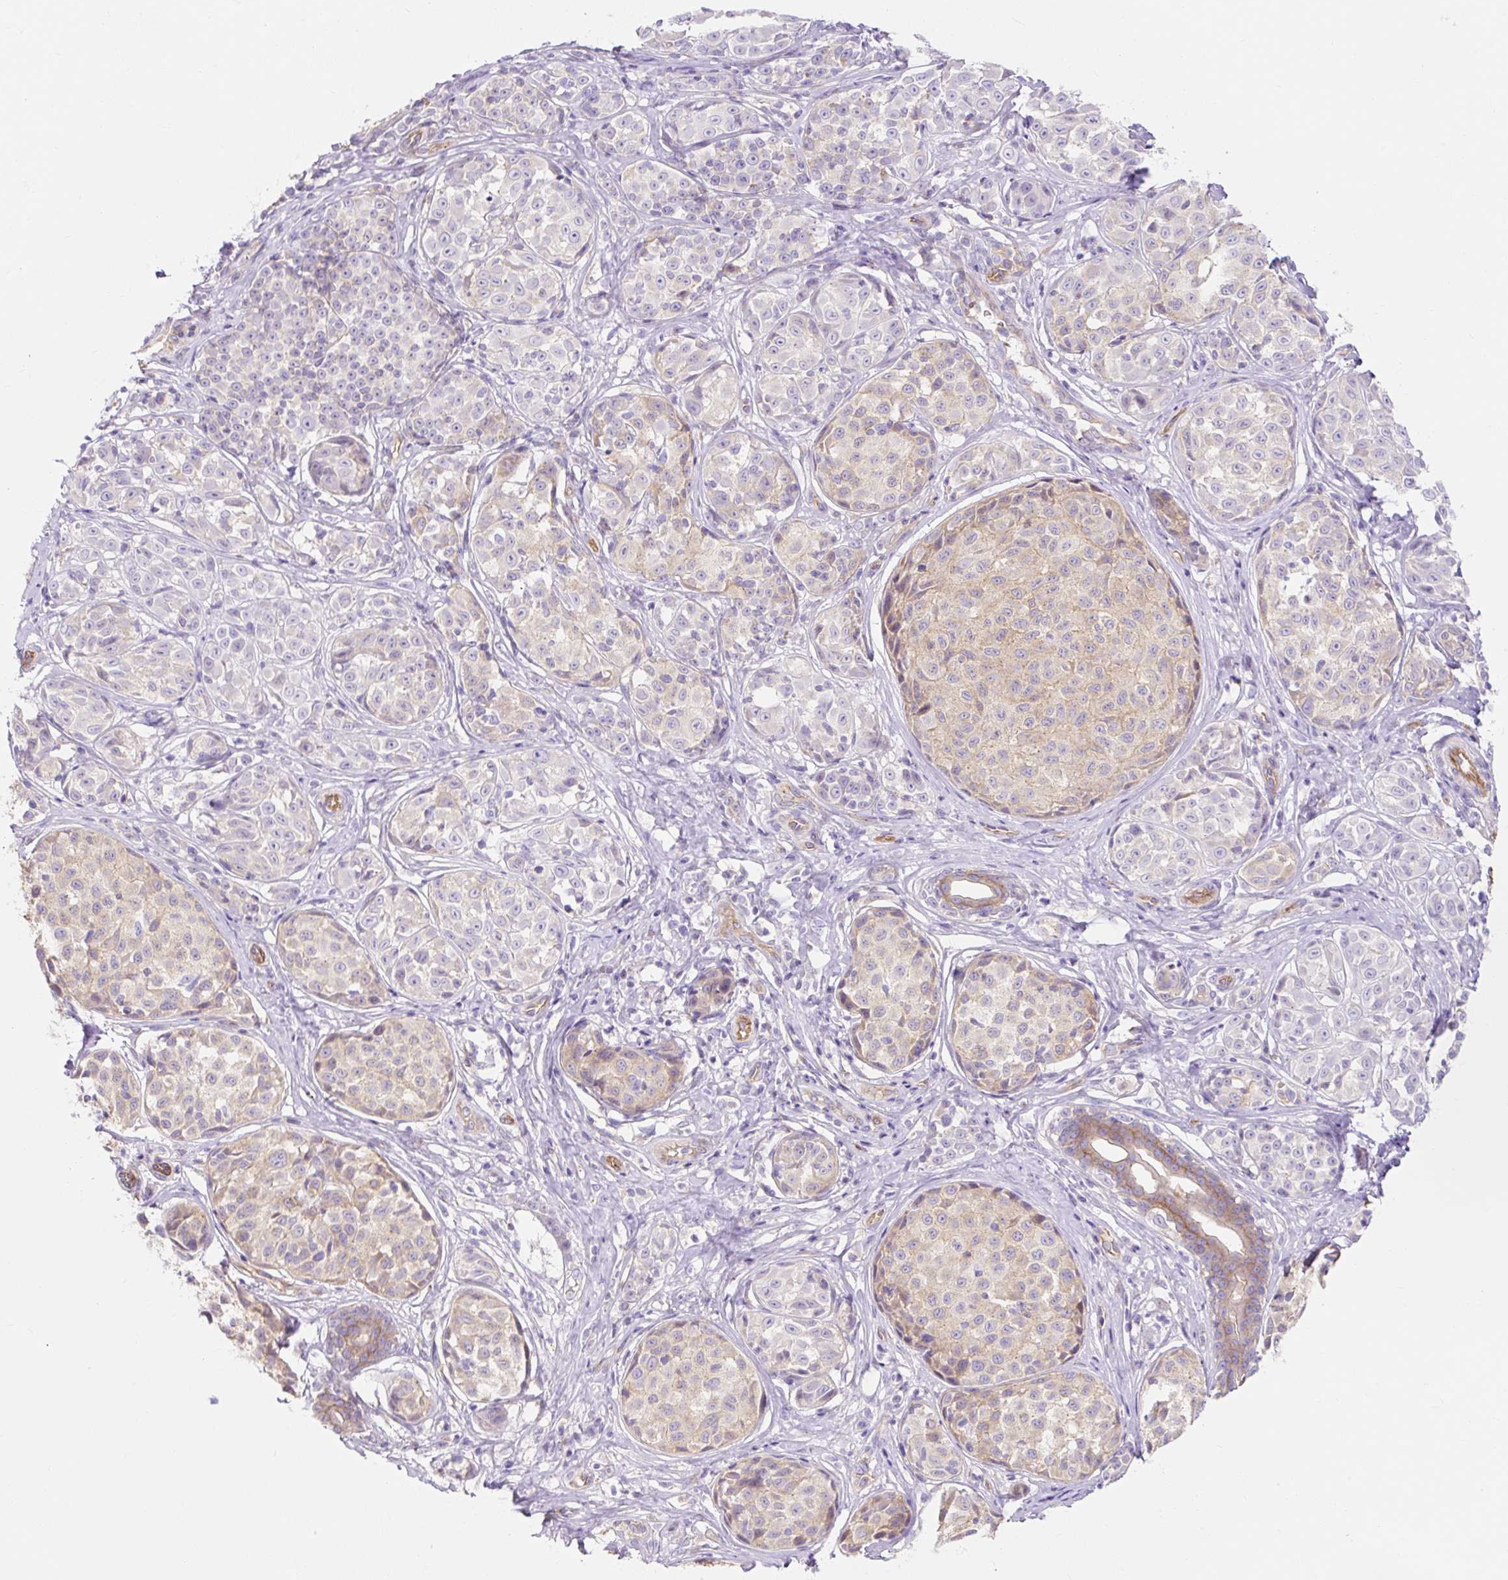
{"staining": {"intensity": "weak", "quantity": "<25%", "location": "cytoplasmic/membranous"}, "tissue": "melanoma", "cell_type": "Tumor cells", "image_type": "cancer", "snomed": [{"axis": "morphology", "description": "Malignant melanoma, NOS"}, {"axis": "topography", "description": "Skin"}], "caption": "Tumor cells are negative for protein expression in human melanoma.", "gene": "HIP1R", "patient": {"sex": "female", "age": 35}}